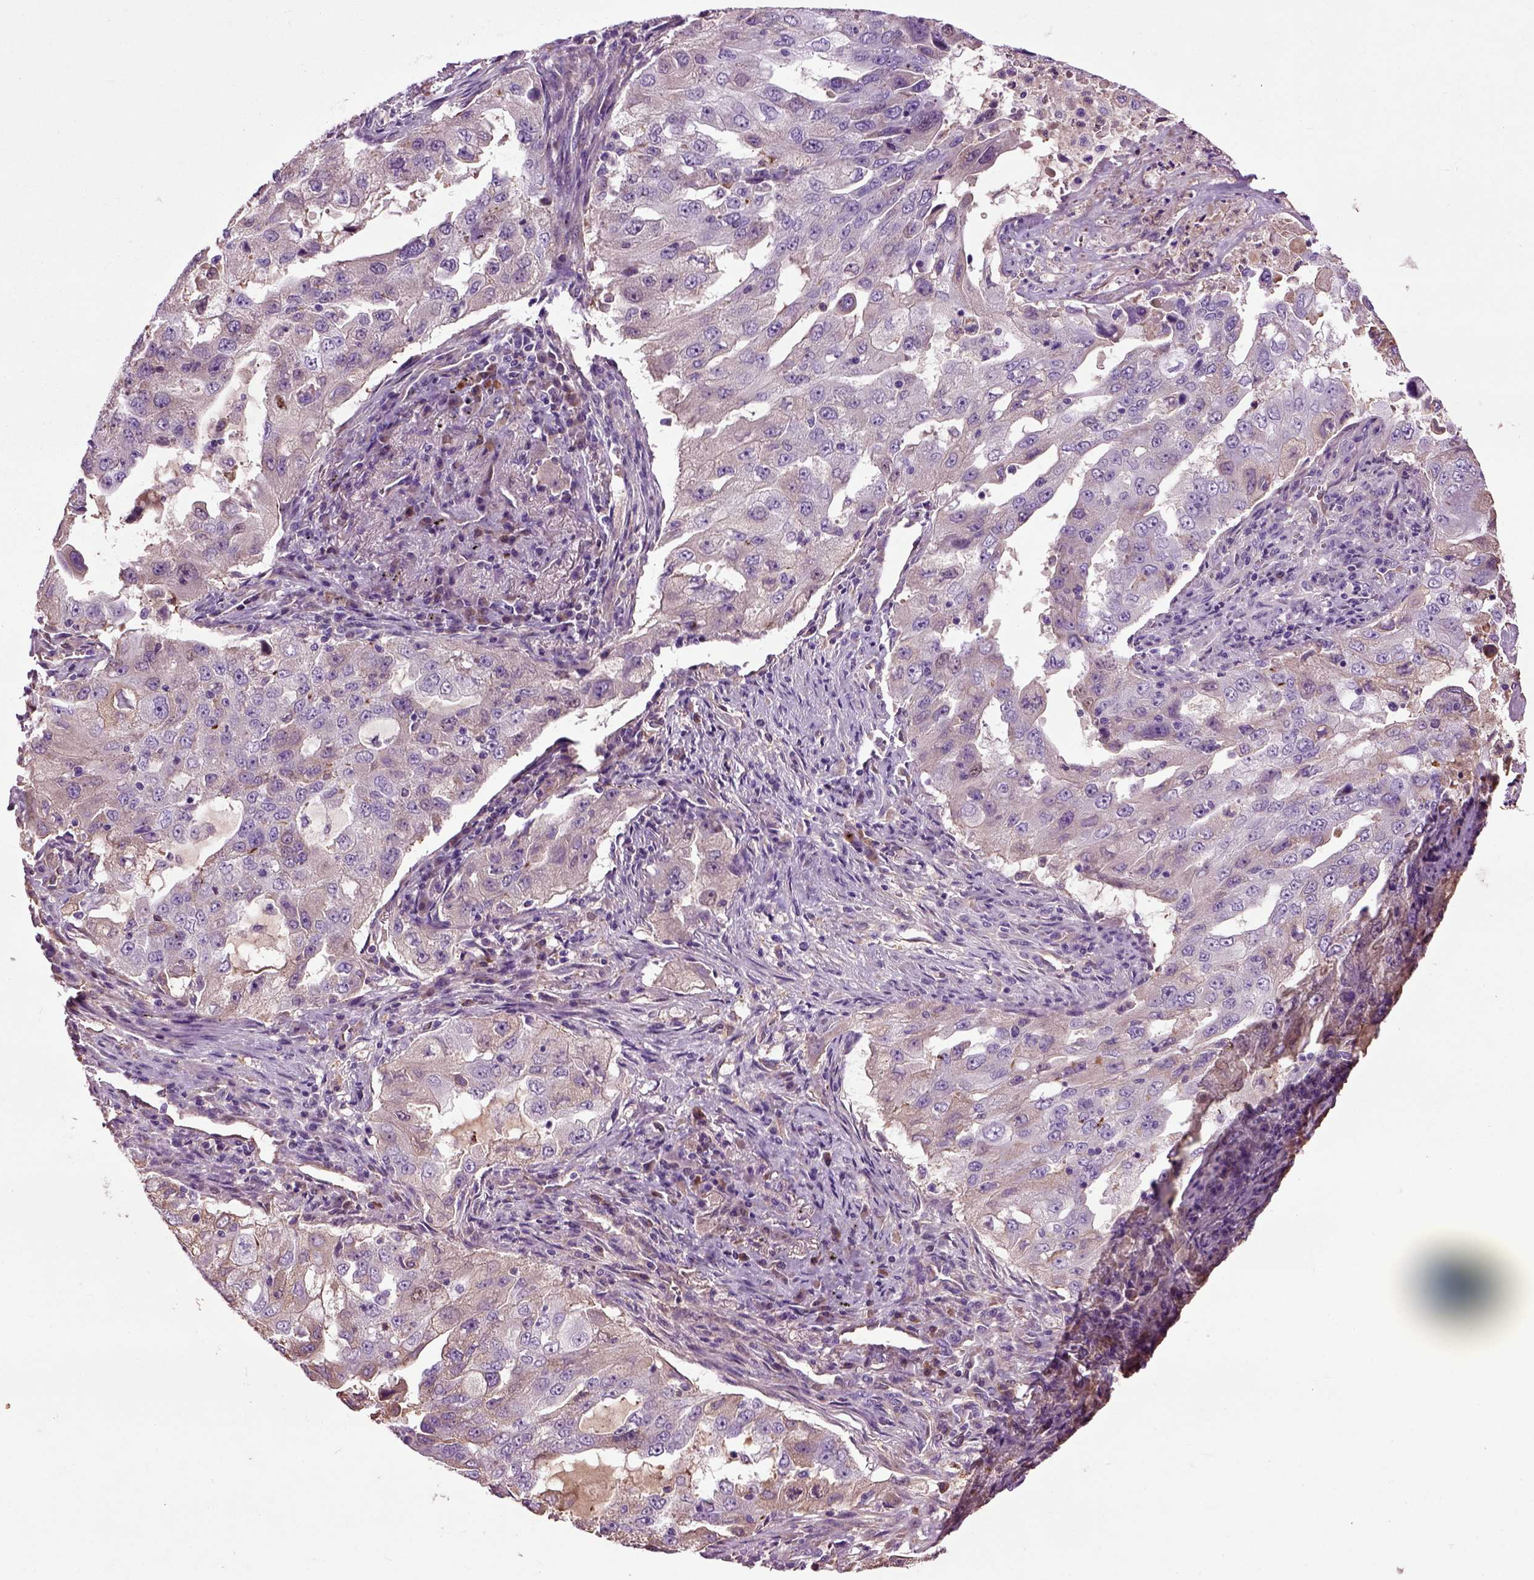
{"staining": {"intensity": "weak", "quantity": "<25%", "location": "cytoplasmic/membranous"}, "tissue": "lung cancer", "cell_type": "Tumor cells", "image_type": "cancer", "snomed": [{"axis": "morphology", "description": "Adenocarcinoma, NOS"}, {"axis": "topography", "description": "Lung"}], "caption": "Protein analysis of lung cancer (adenocarcinoma) shows no significant positivity in tumor cells. (Immunohistochemistry, brightfield microscopy, high magnification).", "gene": "SPON1", "patient": {"sex": "female", "age": 61}}